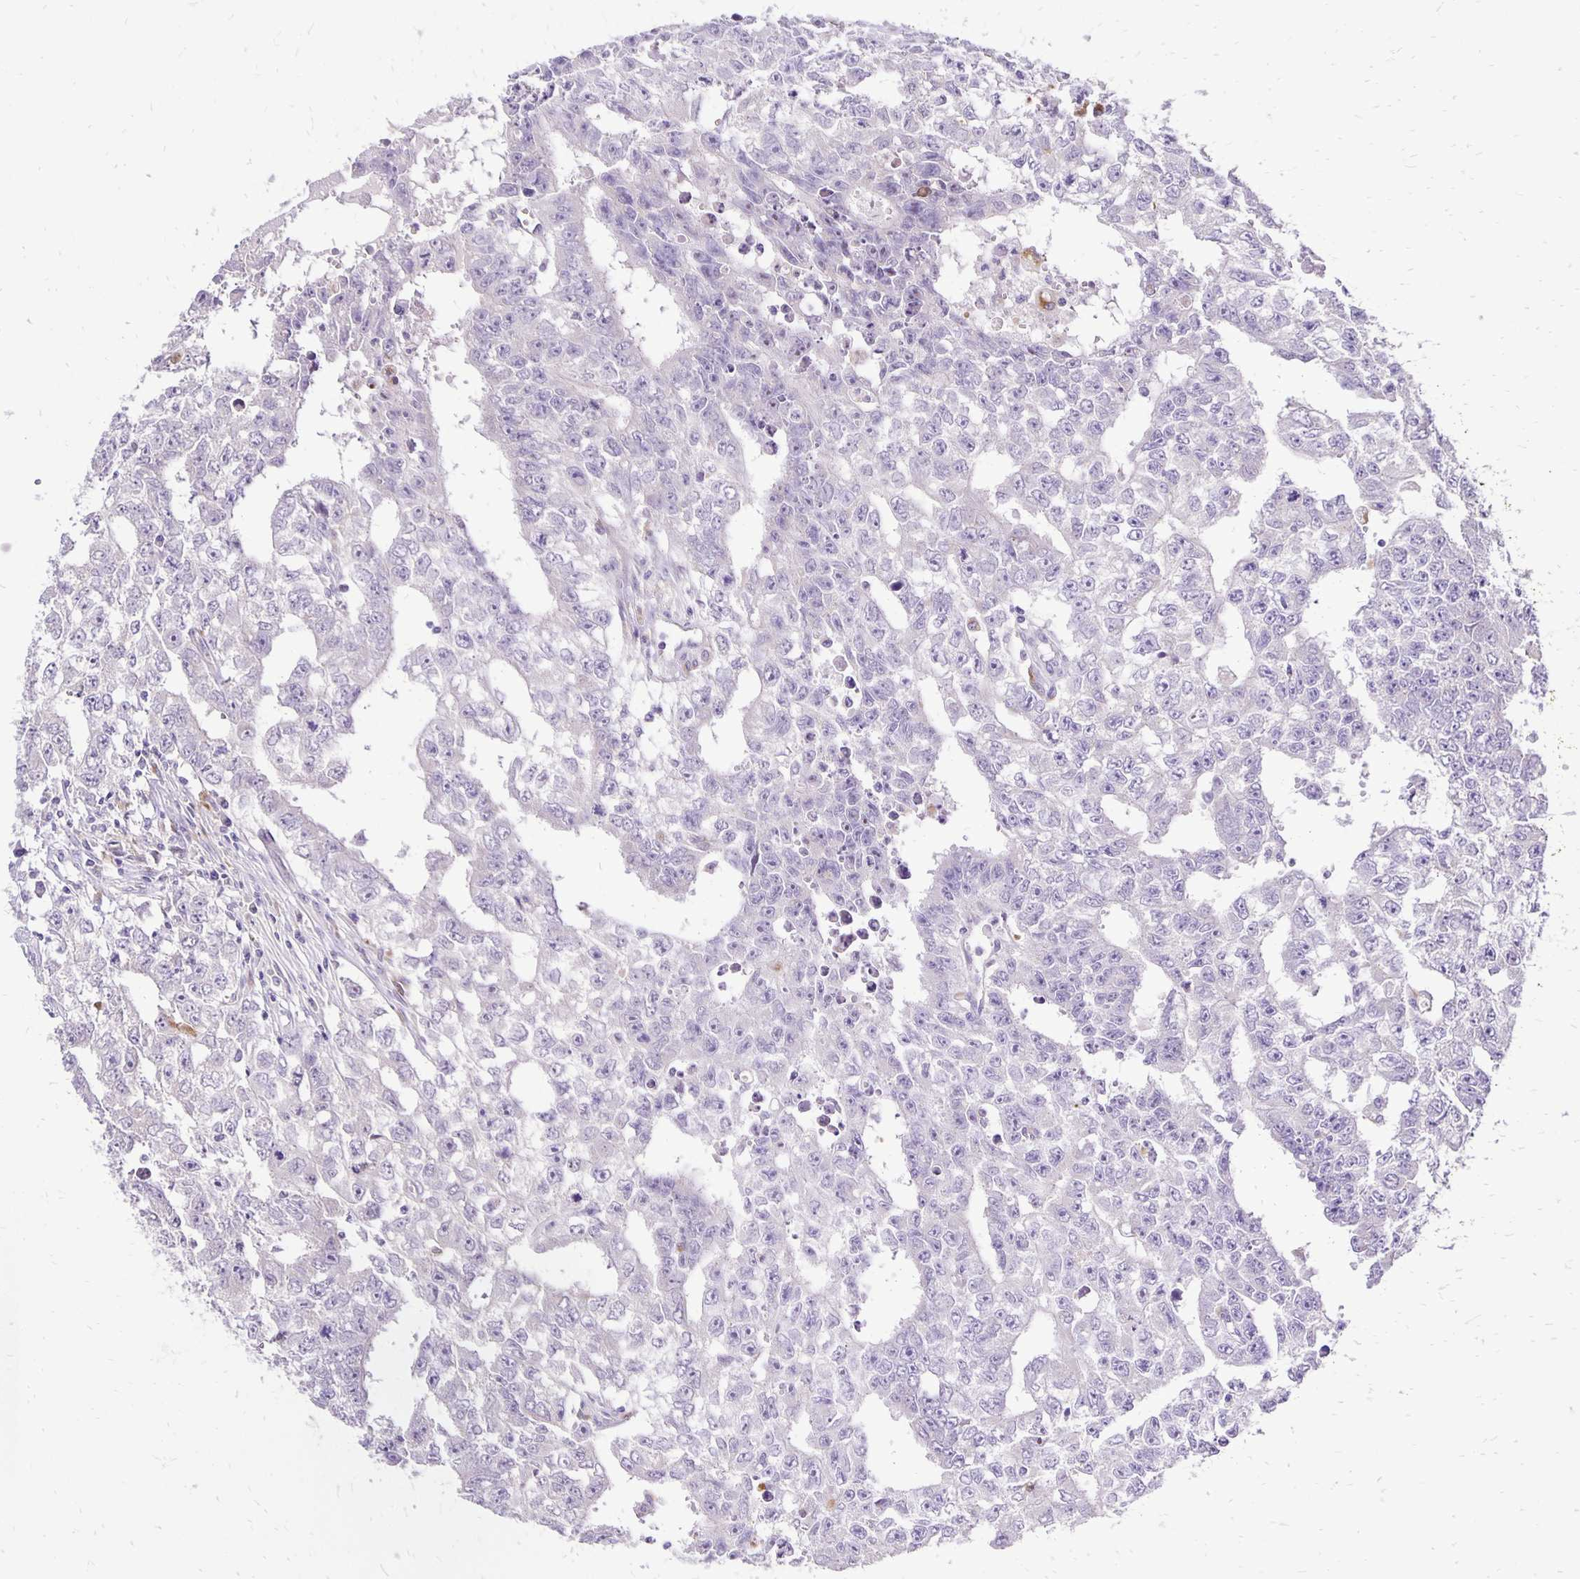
{"staining": {"intensity": "negative", "quantity": "none", "location": "none"}, "tissue": "testis cancer", "cell_type": "Tumor cells", "image_type": "cancer", "snomed": [{"axis": "morphology", "description": "Carcinoma, Embryonal, NOS"}, {"axis": "morphology", "description": "Teratoma, malignant, NOS"}, {"axis": "topography", "description": "Testis"}], "caption": "IHC photomicrograph of testis cancer stained for a protein (brown), which reveals no positivity in tumor cells. Brightfield microscopy of IHC stained with DAB (brown) and hematoxylin (blue), captured at high magnification.", "gene": "EIF5A", "patient": {"sex": "male", "age": 24}}